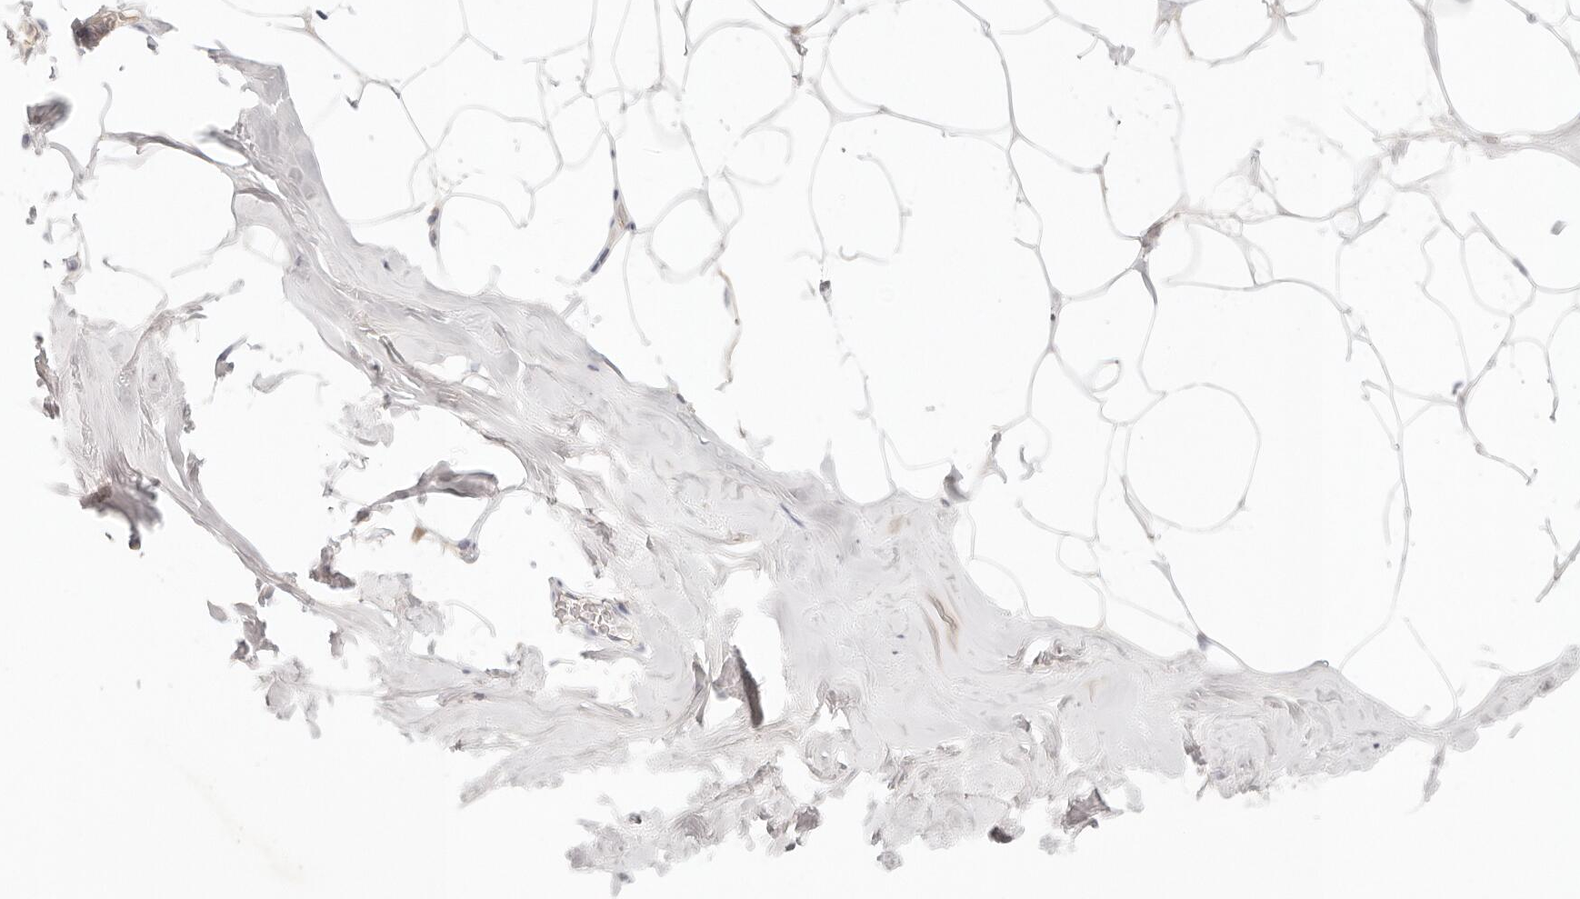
{"staining": {"intensity": "negative", "quantity": "none", "location": "none"}, "tissue": "adipose tissue", "cell_type": "Adipocytes", "image_type": "normal", "snomed": [{"axis": "morphology", "description": "Normal tissue, NOS"}, {"axis": "morphology", "description": "Fibrosis, NOS"}, {"axis": "topography", "description": "Breast"}, {"axis": "topography", "description": "Adipose tissue"}], "caption": "High power microscopy image of an IHC image of normal adipose tissue, revealing no significant positivity in adipocytes. The staining was performed using DAB (3,3'-diaminobenzidine) to visualize the protein expression in brown, while the nuclei were stained in blue with hematoxylin (Magnification: 20x).", "gene": "SPHK1", "patient": {"sex": "female", "age": 39}}